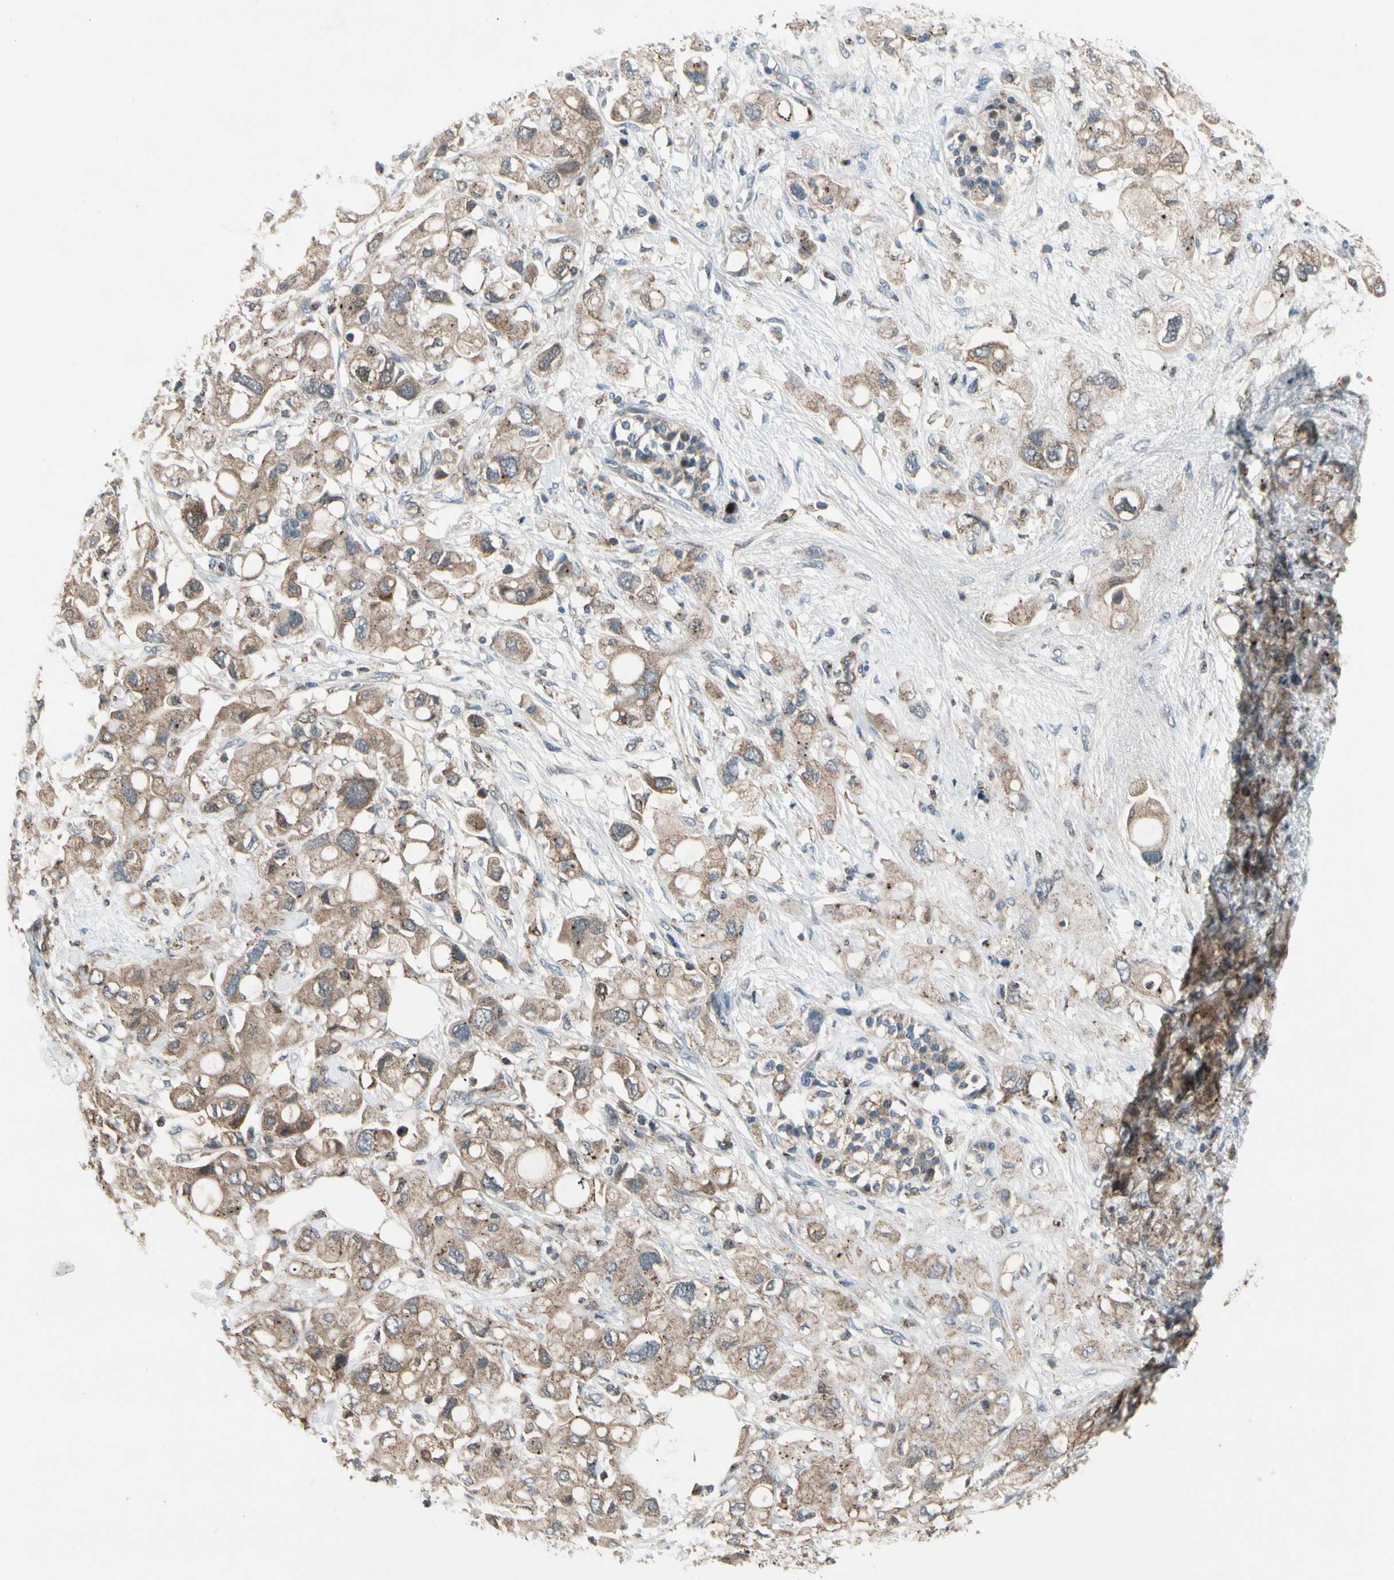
{"staining": {"intensity": "weak", "quantity": ">75%", "location": "cytoplasmic/membranous"}, "tissue": "pancreatic cancer", "cell_type": "Tumor cells", "image_type": "cancer", "snomed": [{"axis": "morphology", "description": "Adenocarcinoma, NOS"}, {"axis": "topography", "description": "Pancreas"}], "caption": "Human pancreatic cancer stained for a protein (brown) demonstrates weak cytoplasmic/membranous positive positivity in about >75% of tumor cells.", "gene": "NMI", "patient": {"sex": "female", "age": 56}}